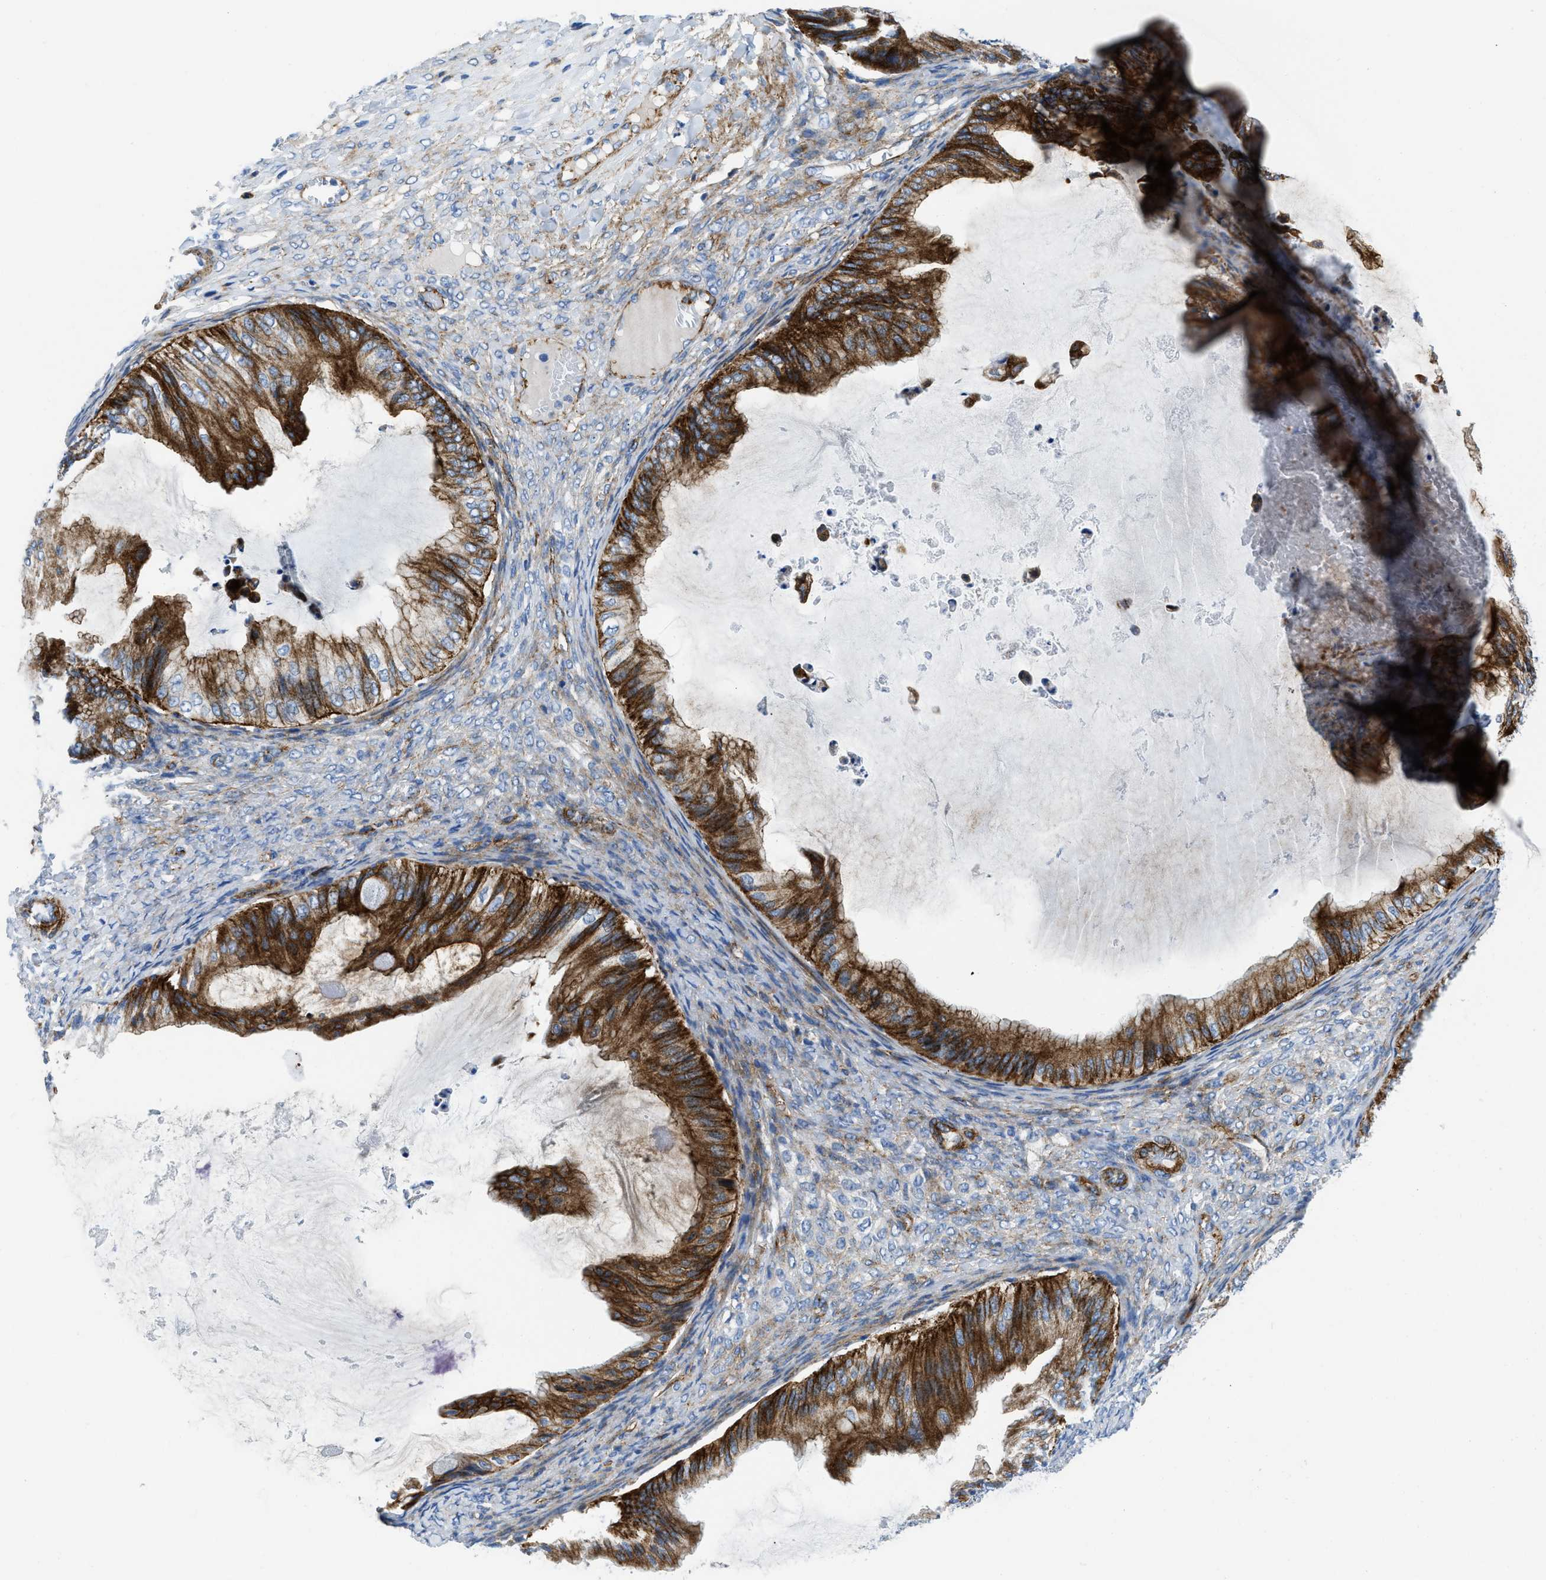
{"staining": {"intensity": "strong", "quantity": ">75%", "location": "cytoplasmic/membranous"}, "tissue": "ovarian cancer", "cell_type": "Tumor cells", "image_type": "cancer", "snomed": [{"axis": "morphology", "description": "Cystadenocarcinoma, mucinous, NOS"}, {"axis": "topography", "description": "Ovary"}], "caption": "About >75% of tumor cells in human mucinous cystadenocarcinoma (ovarian) reveal strong cytoplasmic/membranous protein staining as visualized by brown immunohistochemical staining.", "gene": "CUTA", "patient": {"sex": "female", "age": 61}}